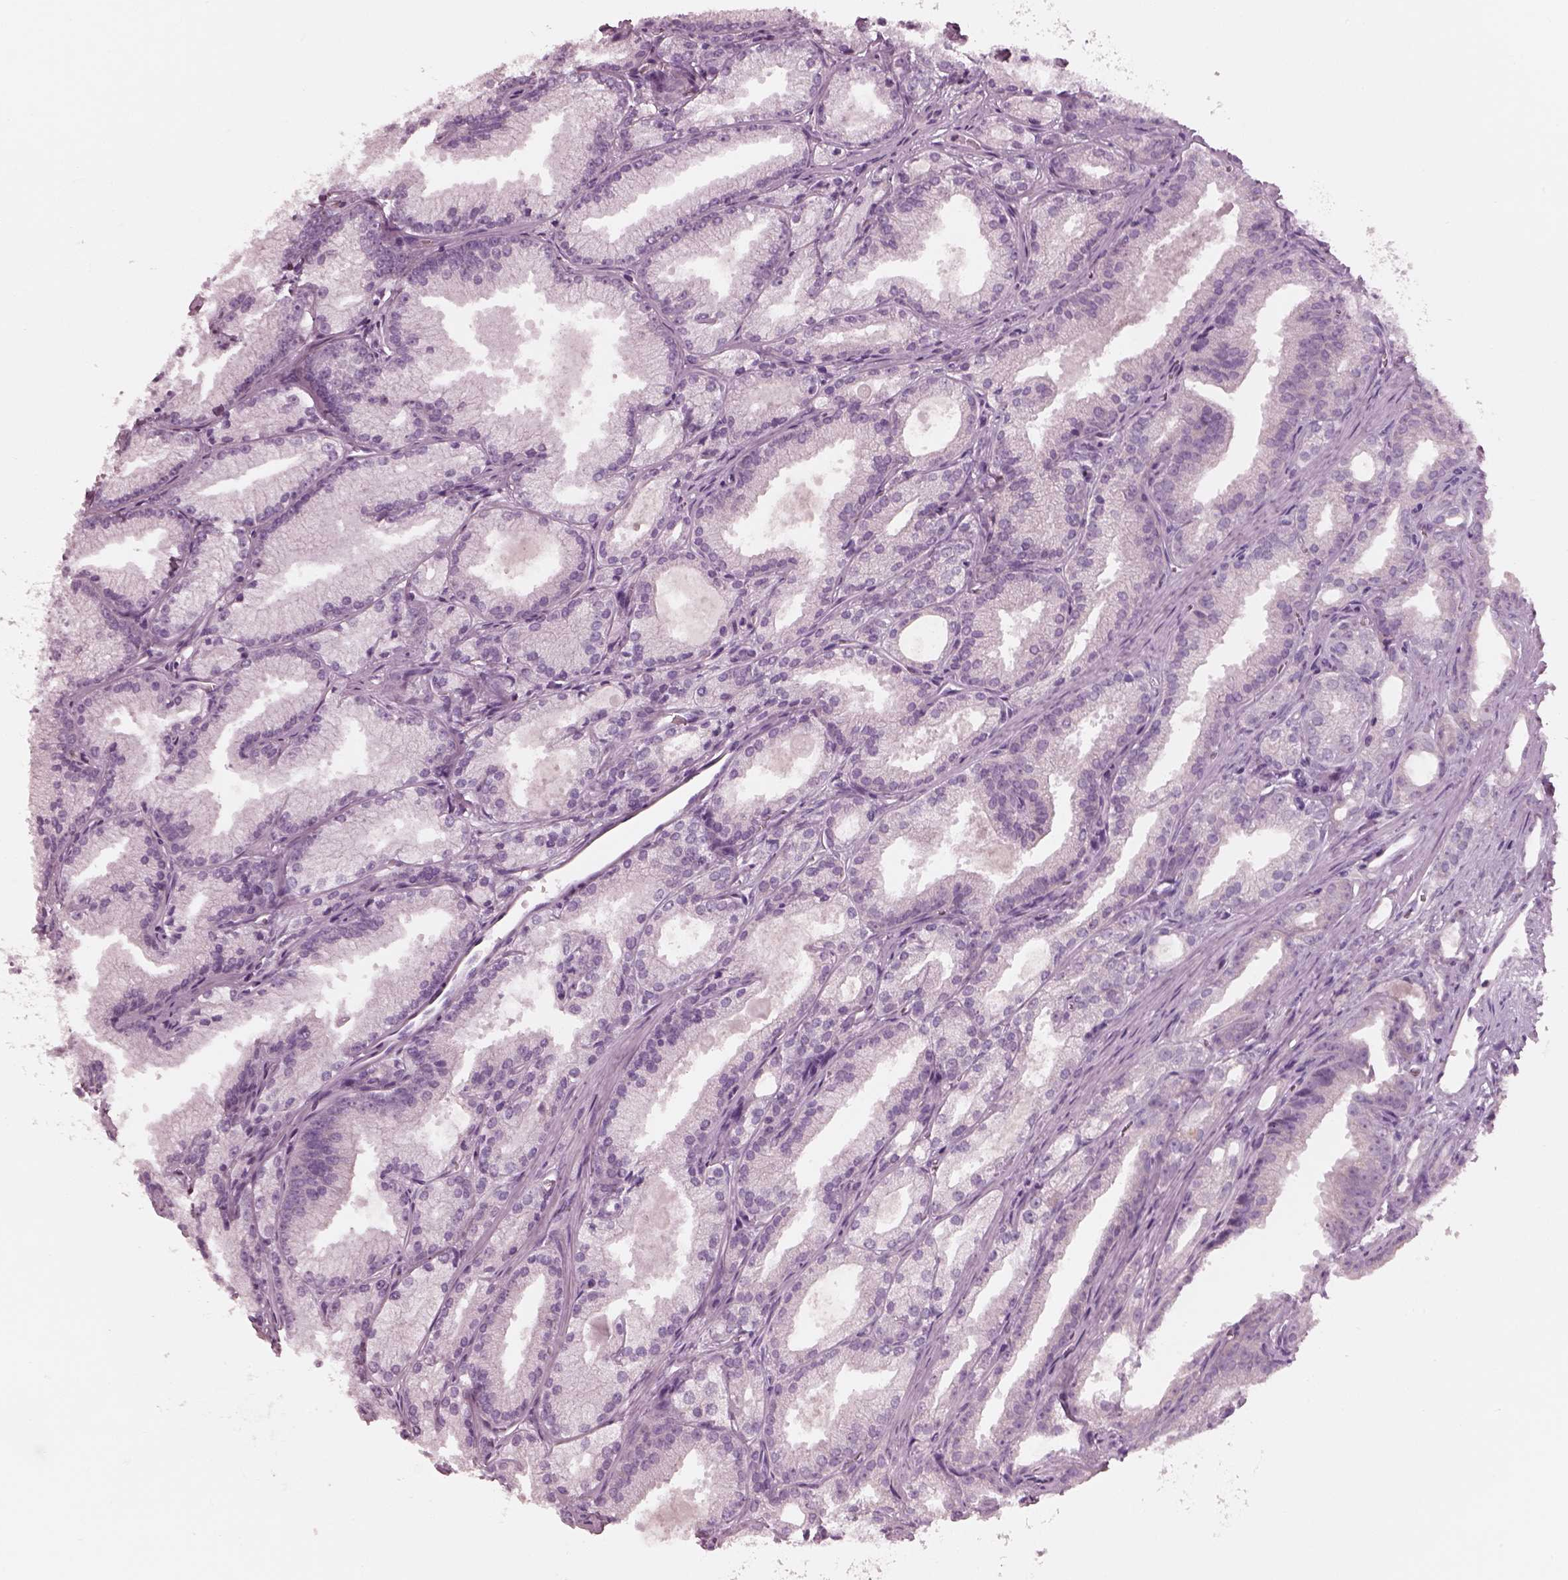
{"staining": {"intensity": "negative", "quantity": "none", "location": "none"}, "tissue": "prostate cancer", "cell_type": "Tumor cells", "image_type": "cancer", "snomed": [{"axis": "morphology", "description": "Adenocarcinoma, NOS"}, {"axis": "morphology", "description": "Adenocarcinoma, High grade"}, {"axis": "topography", "description": "Prostate"}], "caption": "This is an immunohistochemistry micrograph of human prostate adenocarcinoma. There is no expression in tumor cells.", "gene": "SLC27A2", "patient": {"sex": "male", "age": 70}}